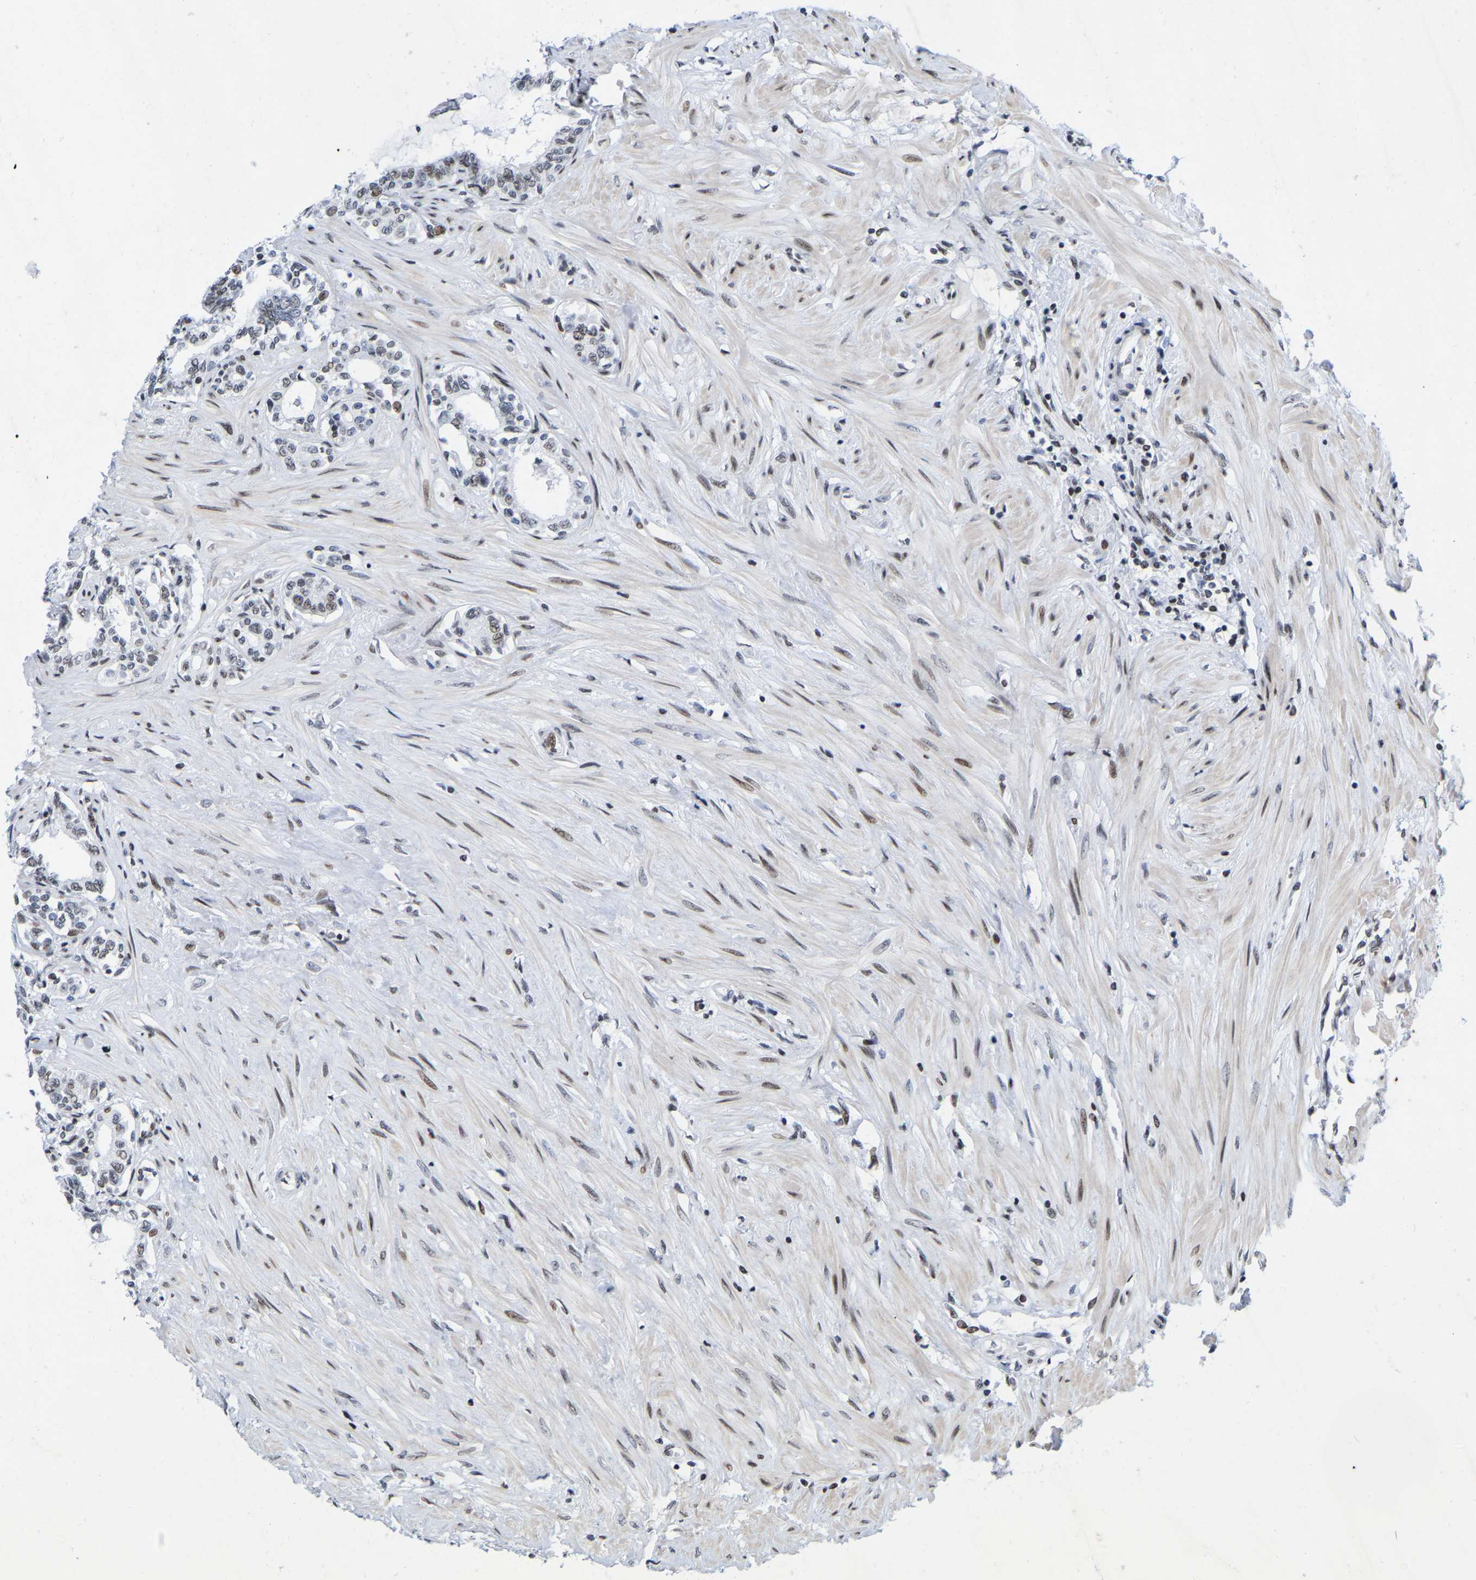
{"staining": {"intensity": "weak", "quantity": "25%-75%", "location": "nuclear"}, "tissue": "seminal vesicle", "cell_type": "Glandular cells", "image_type": "normal", "snomed": [{"axis": "morphology", "description": "Normal tissue, NOS"}, {"axis": "morphology", "description": "Adenocarcinoma, High grade"}, {"axis": "topography", "description": "Prostate"}, {"axis": "topography", "description": "Seminal veicle"}], "caption": "The photomicrograph displays staining of benign seminal vesicle, revealing weak nuclear protein positivity (brown color) within glandular cells.", "gene": "PRCC", "patient": {"sex": "male", "age": 55}}